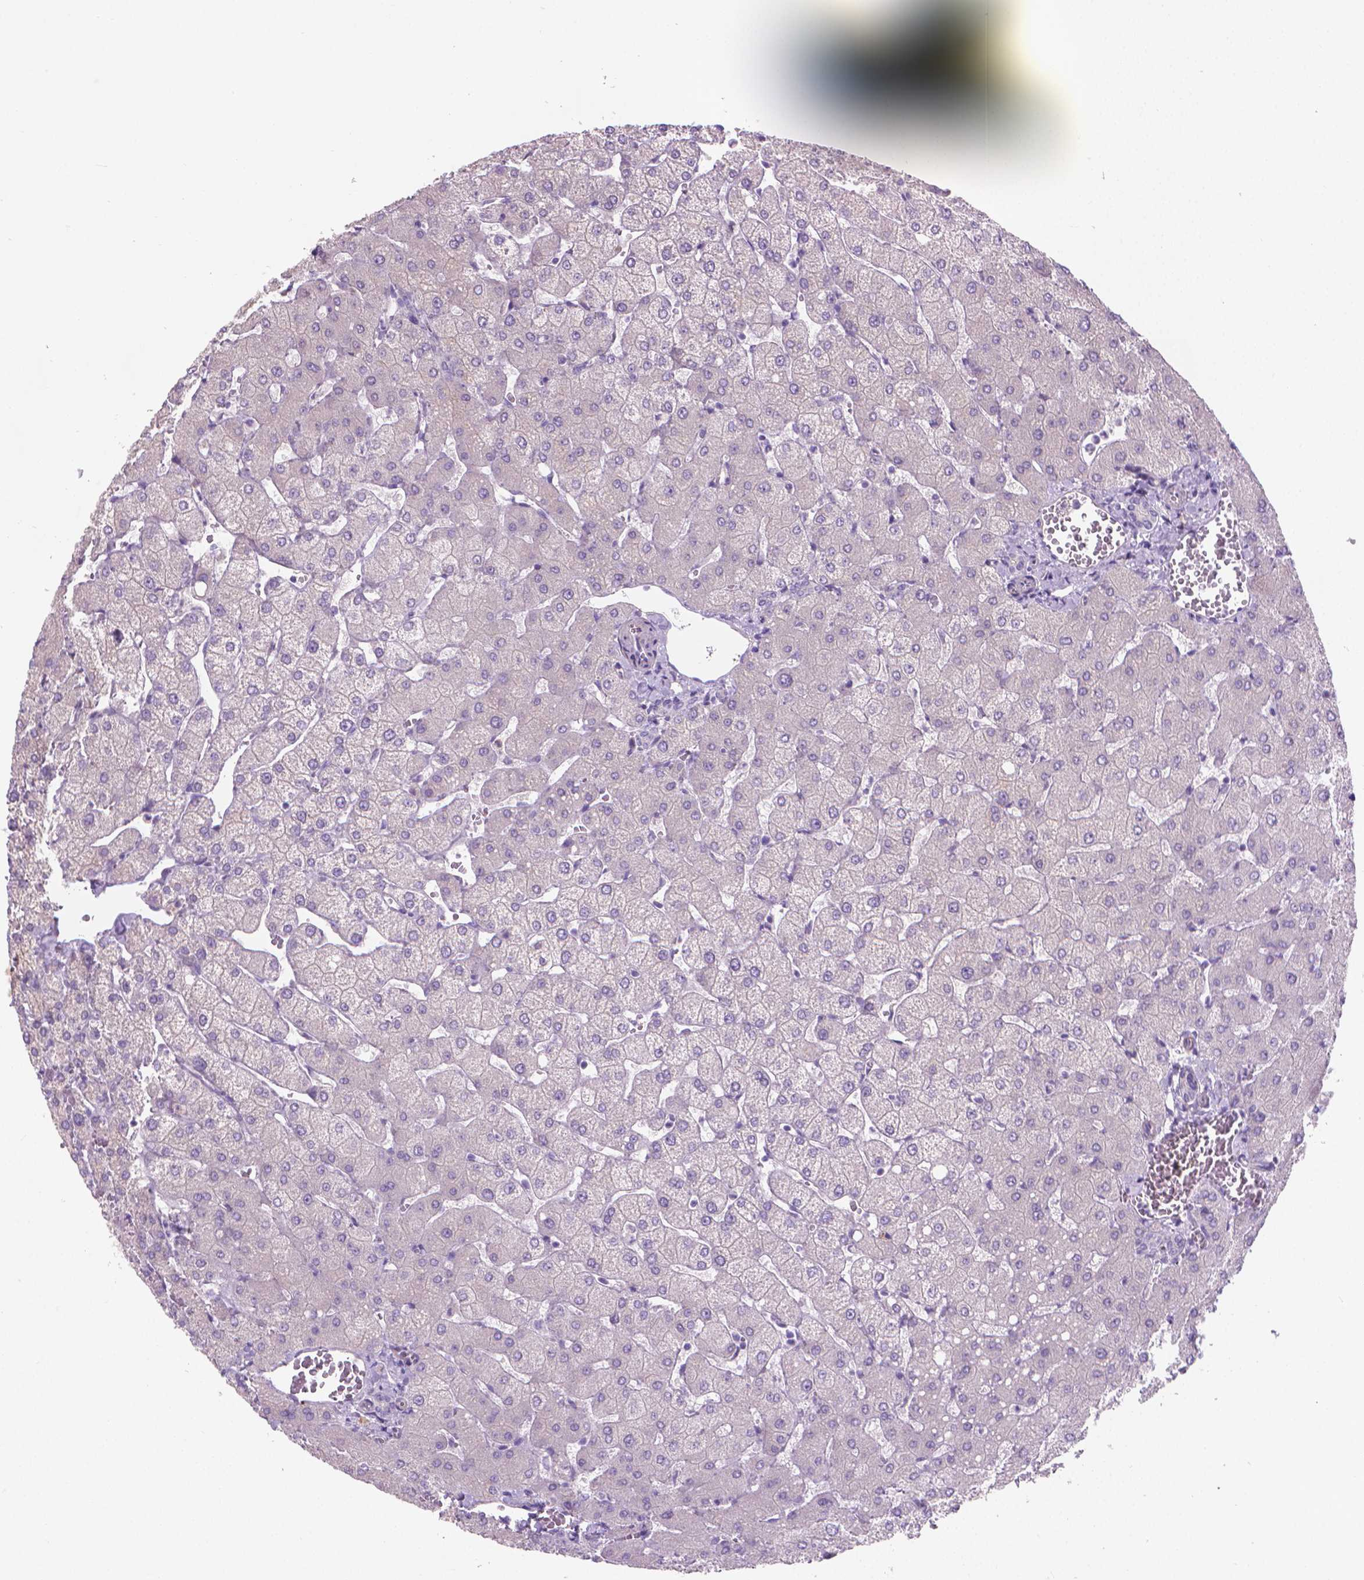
{"staining": {"intensity": "negative", "quantity": "none", "location": "none"}, "tissue": "liver", "cell_type": "Cholangiocytes", "image_type": "normal", "snomed": [{"axis": "morphology", "description": "Normal tissue, NOS"}, {"axis": "topography", "description": "Liver"}], "caption": "IHC of unremarkable human liver demonstrates no staining in cholangiocytes.", "gene": "GSDMA", "patient": {"sex": "female", "age": 54}}